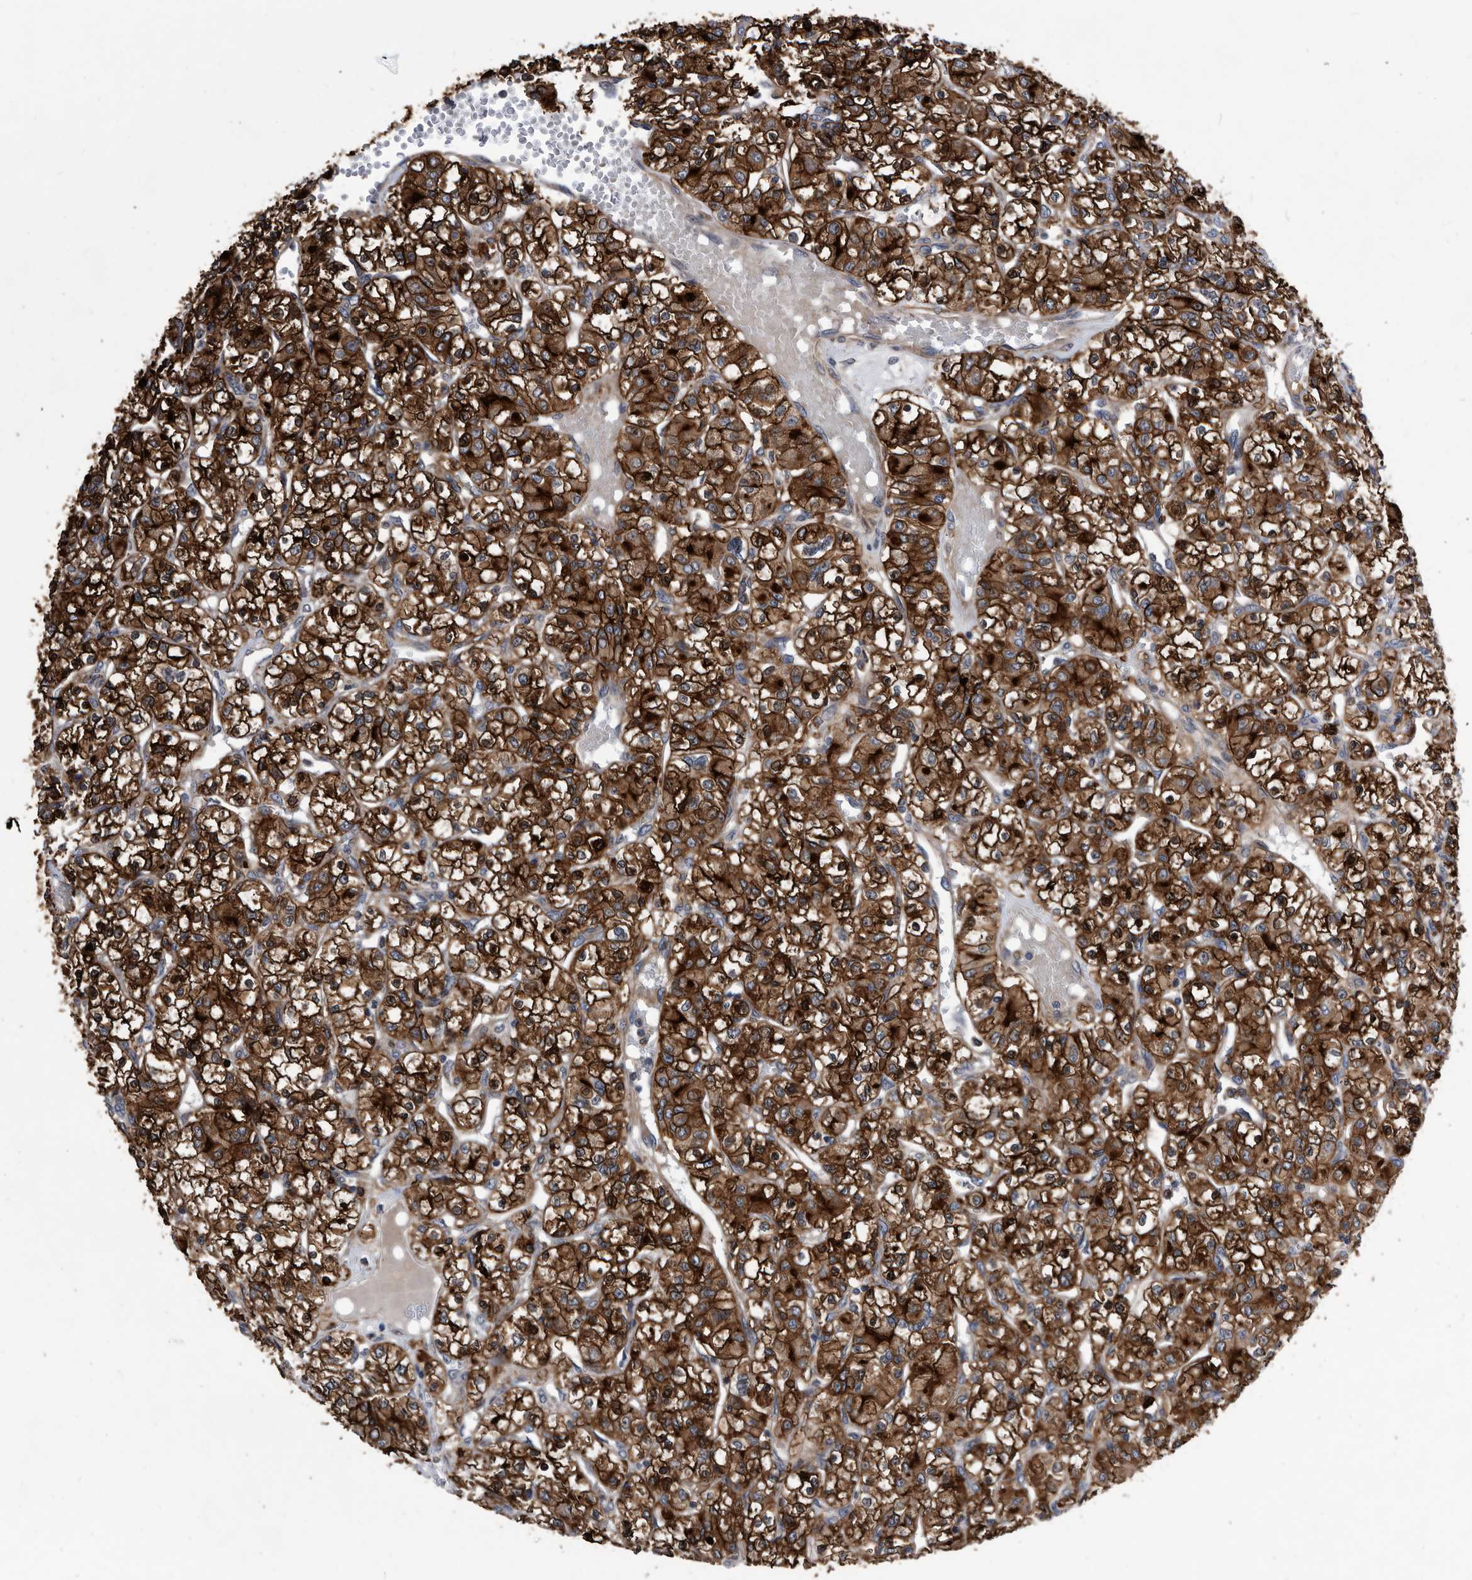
{"staining": {"intensity": "strong", "quantity": ">75%", "location": "cytoplasmic/membranous"}, "tissue": "renal cancer", "cell_type": "Tumor cells", "image_type": "cancer", "snomed": [{"axis": "morphology", "description": "Adenocarcinoma, NOS"}, {"axis": "topography", "description": "Kidney"}], "caption": "Protein expression analysis of human renal cancer reveals strong cytoplasmic/membranous staining in approximately >75% of tumor cells.", "gene": "BAIAP3", "patient": {"sex": "female", "age": 59}}